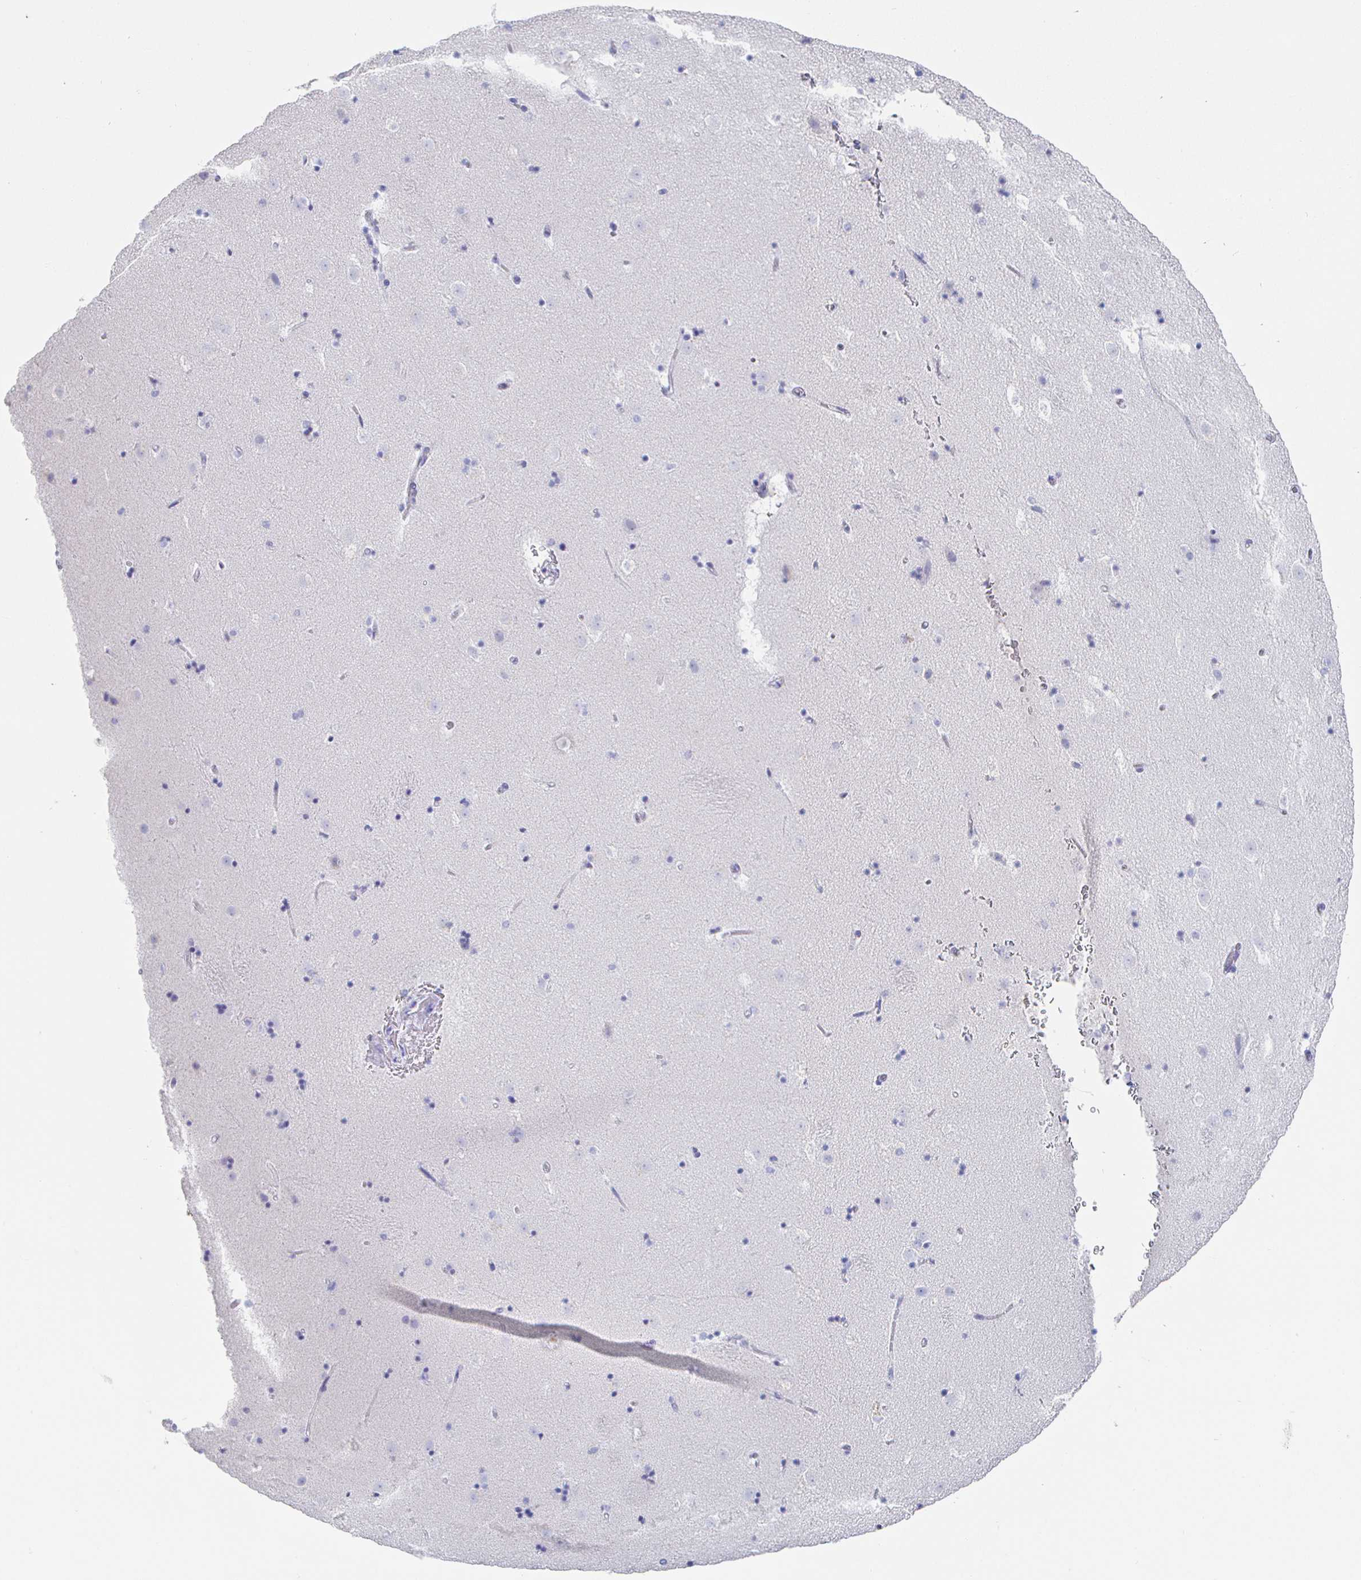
{"staining": {"intensity": "negative", "quantity": "none", "location": "none"}, "tissue": "caudate", "cell_type": "Glial cells", "image_type": "normal", "snomed": [{"axis": "morphology", "description": "Normal tissue, NOS"}, {"axis": "topography", "description": "Lateral ventricle wall"}], "caption": "Immunohistochemistry (IHC) of unremarkable caudate displays no staining in glial cells.", "gene": "CLCA1", "patient": {"sex": "male", "age": 37}}